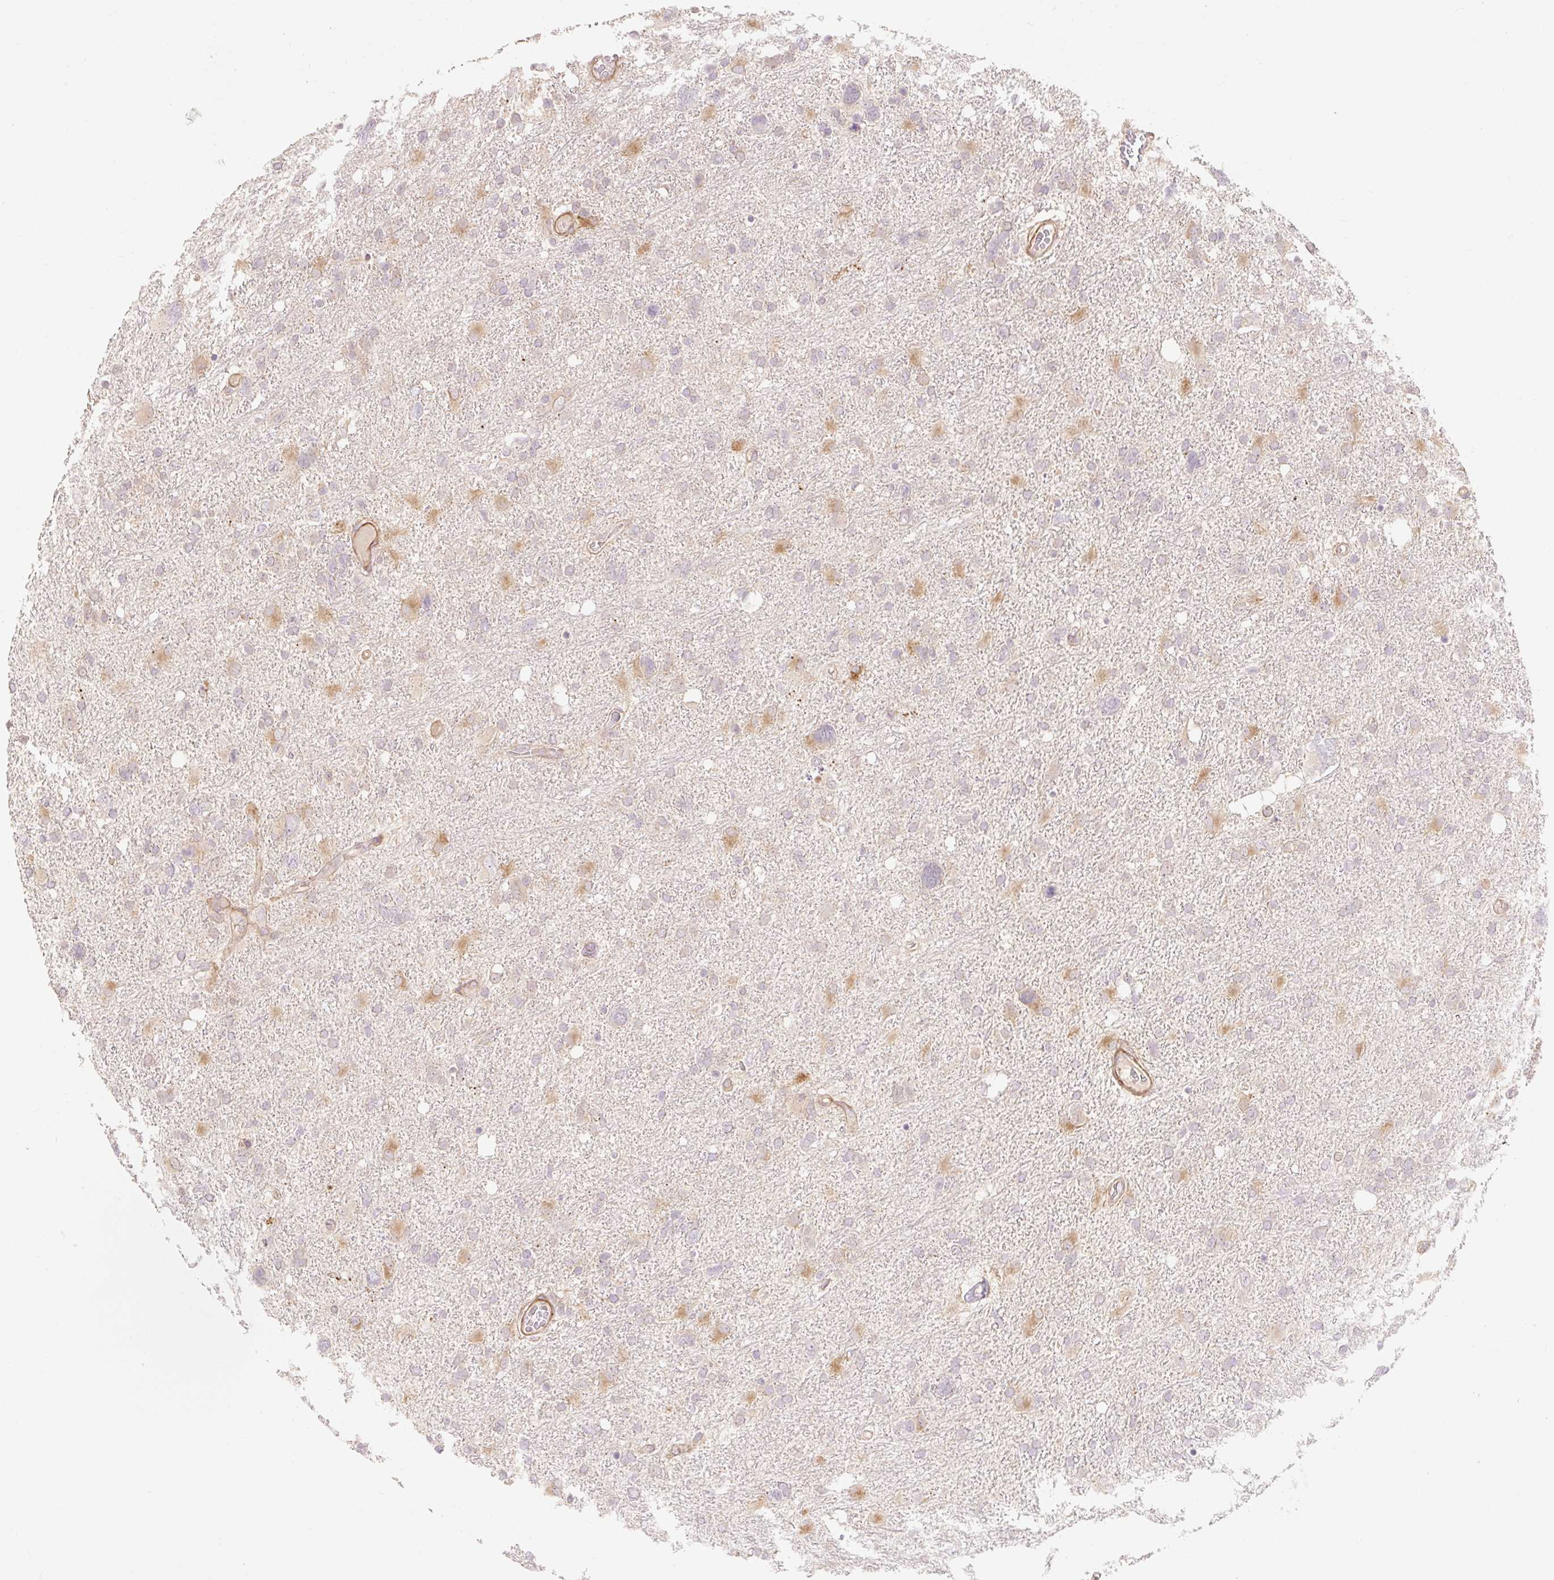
{"staining": {"intensity": "moderate", "quantity": "<25%", "location": "cytoplasmic/membranous"}, "tissue": "glioma", "cell_type": "Tumor cells", "image_type": "cancer", "snomed": [{"axis": "morphology", "description": "Glioma, malignant, High grade"}, {"axis": "topography", "description": "Brain"}], "caption": "Protein staining of glioma tissue displays moderate cytoplasmic/membranous staining in approximately <25% of tumor cells.", "gene": "EMC10", "patient": {"sex": "male", "age": 61}}